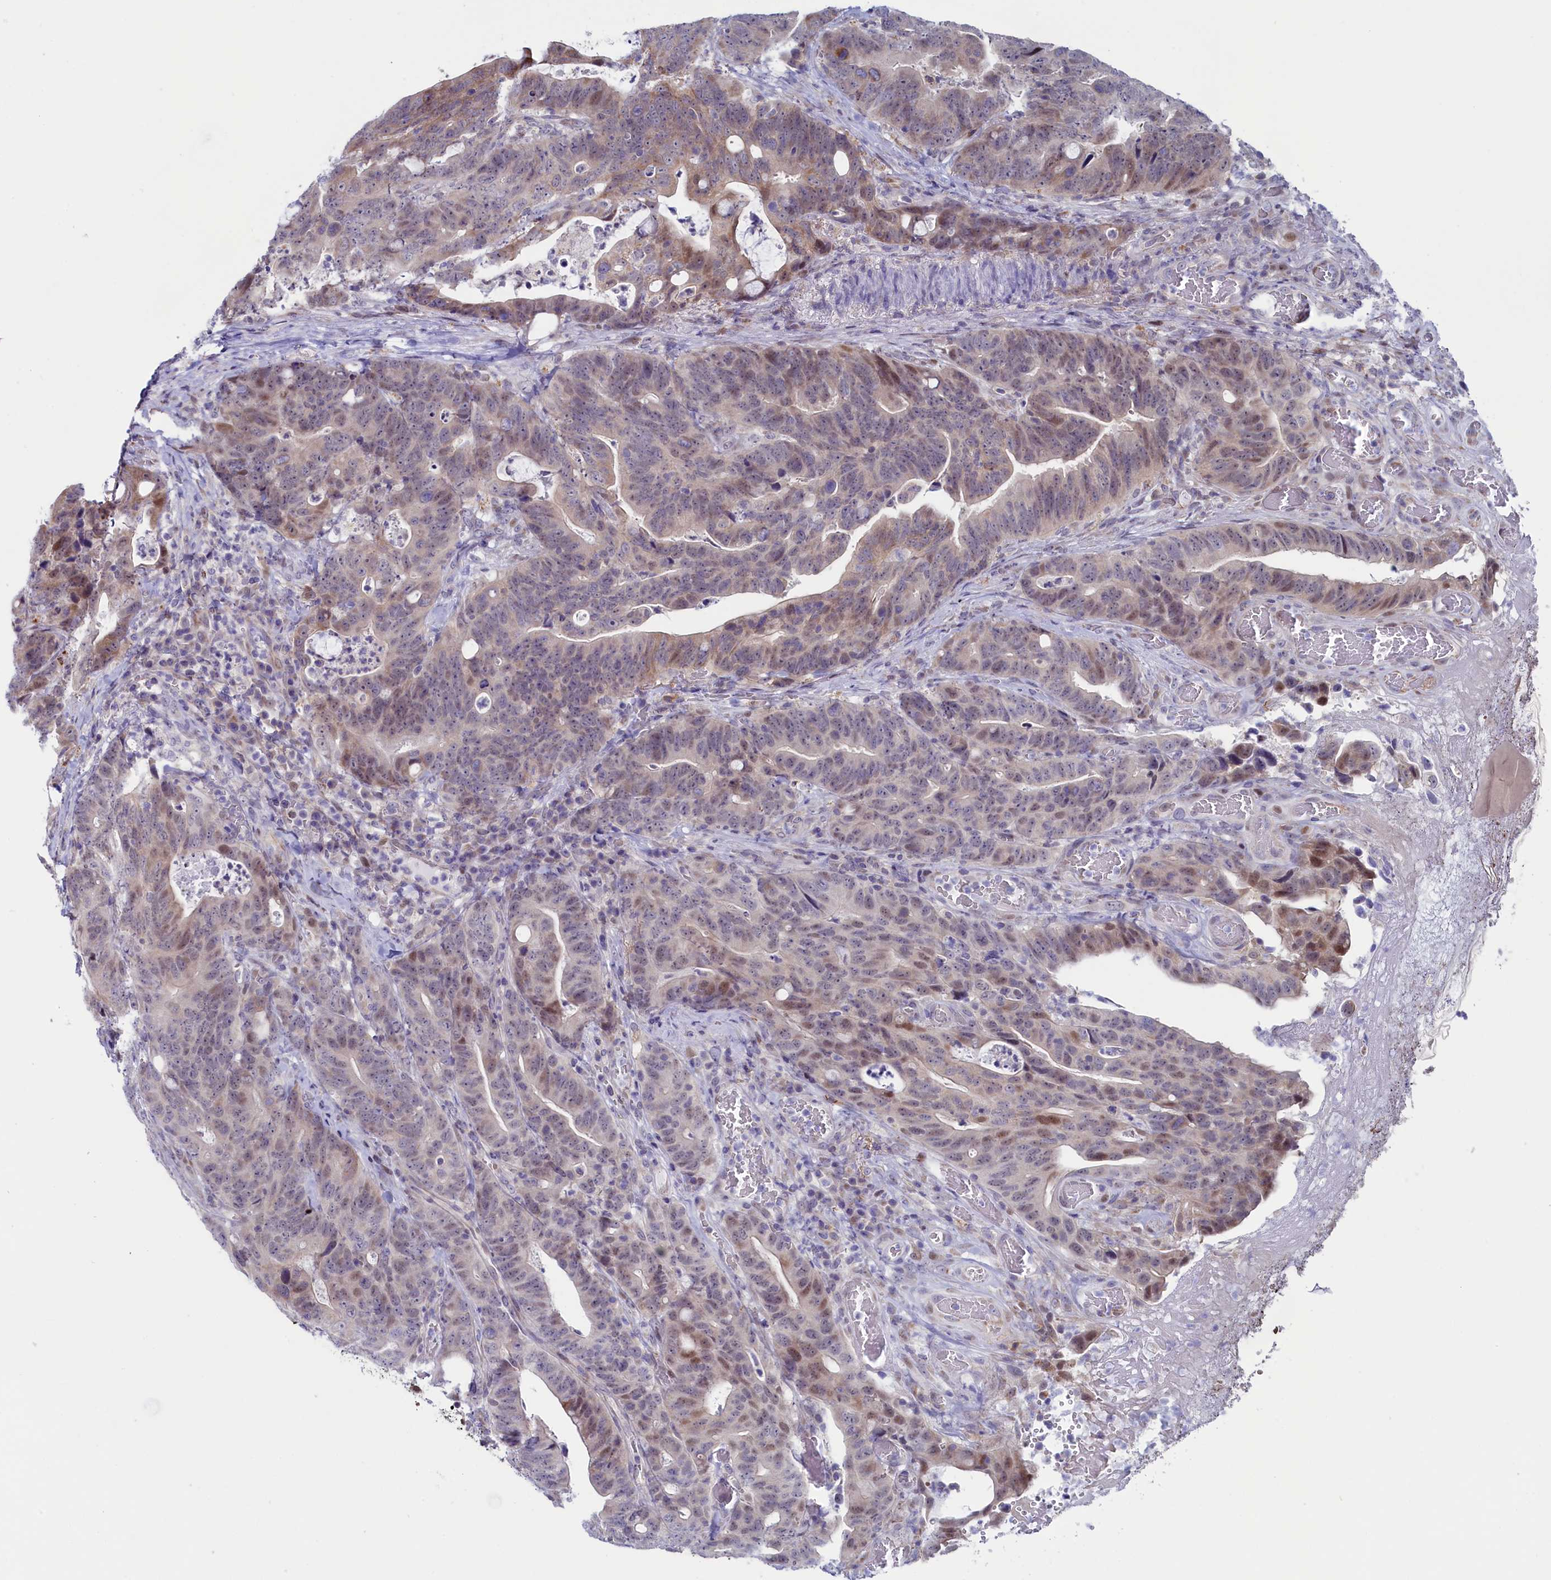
{"staining": {"intensity": "moderate", "quantity": "<25%", "location": "cytoplasmic/membranous,nuclear"}, "tissue": "colorectal cancer", "cell_type": "Tumor cells", "image_type": "cancer", "snomed": [{"axis": "morphology", "description": "Adenocarcinoma, NOS"}, {"axis": "topography", "description": "Colon"}], "caption": "Immunohistochemistry histopathology image of neoplastic tissue: colorectal cancer stained using immunohistochemistry reveals low levels of moderate protein expression localized specifically in the cytoplasmic/membranous and nuclear of tumor cells, appearing as a cytoplasmic/membranous and nuclear brown color.", "gene": "CIAPIN1", "patient": {"sex": "female", "age": 82}}